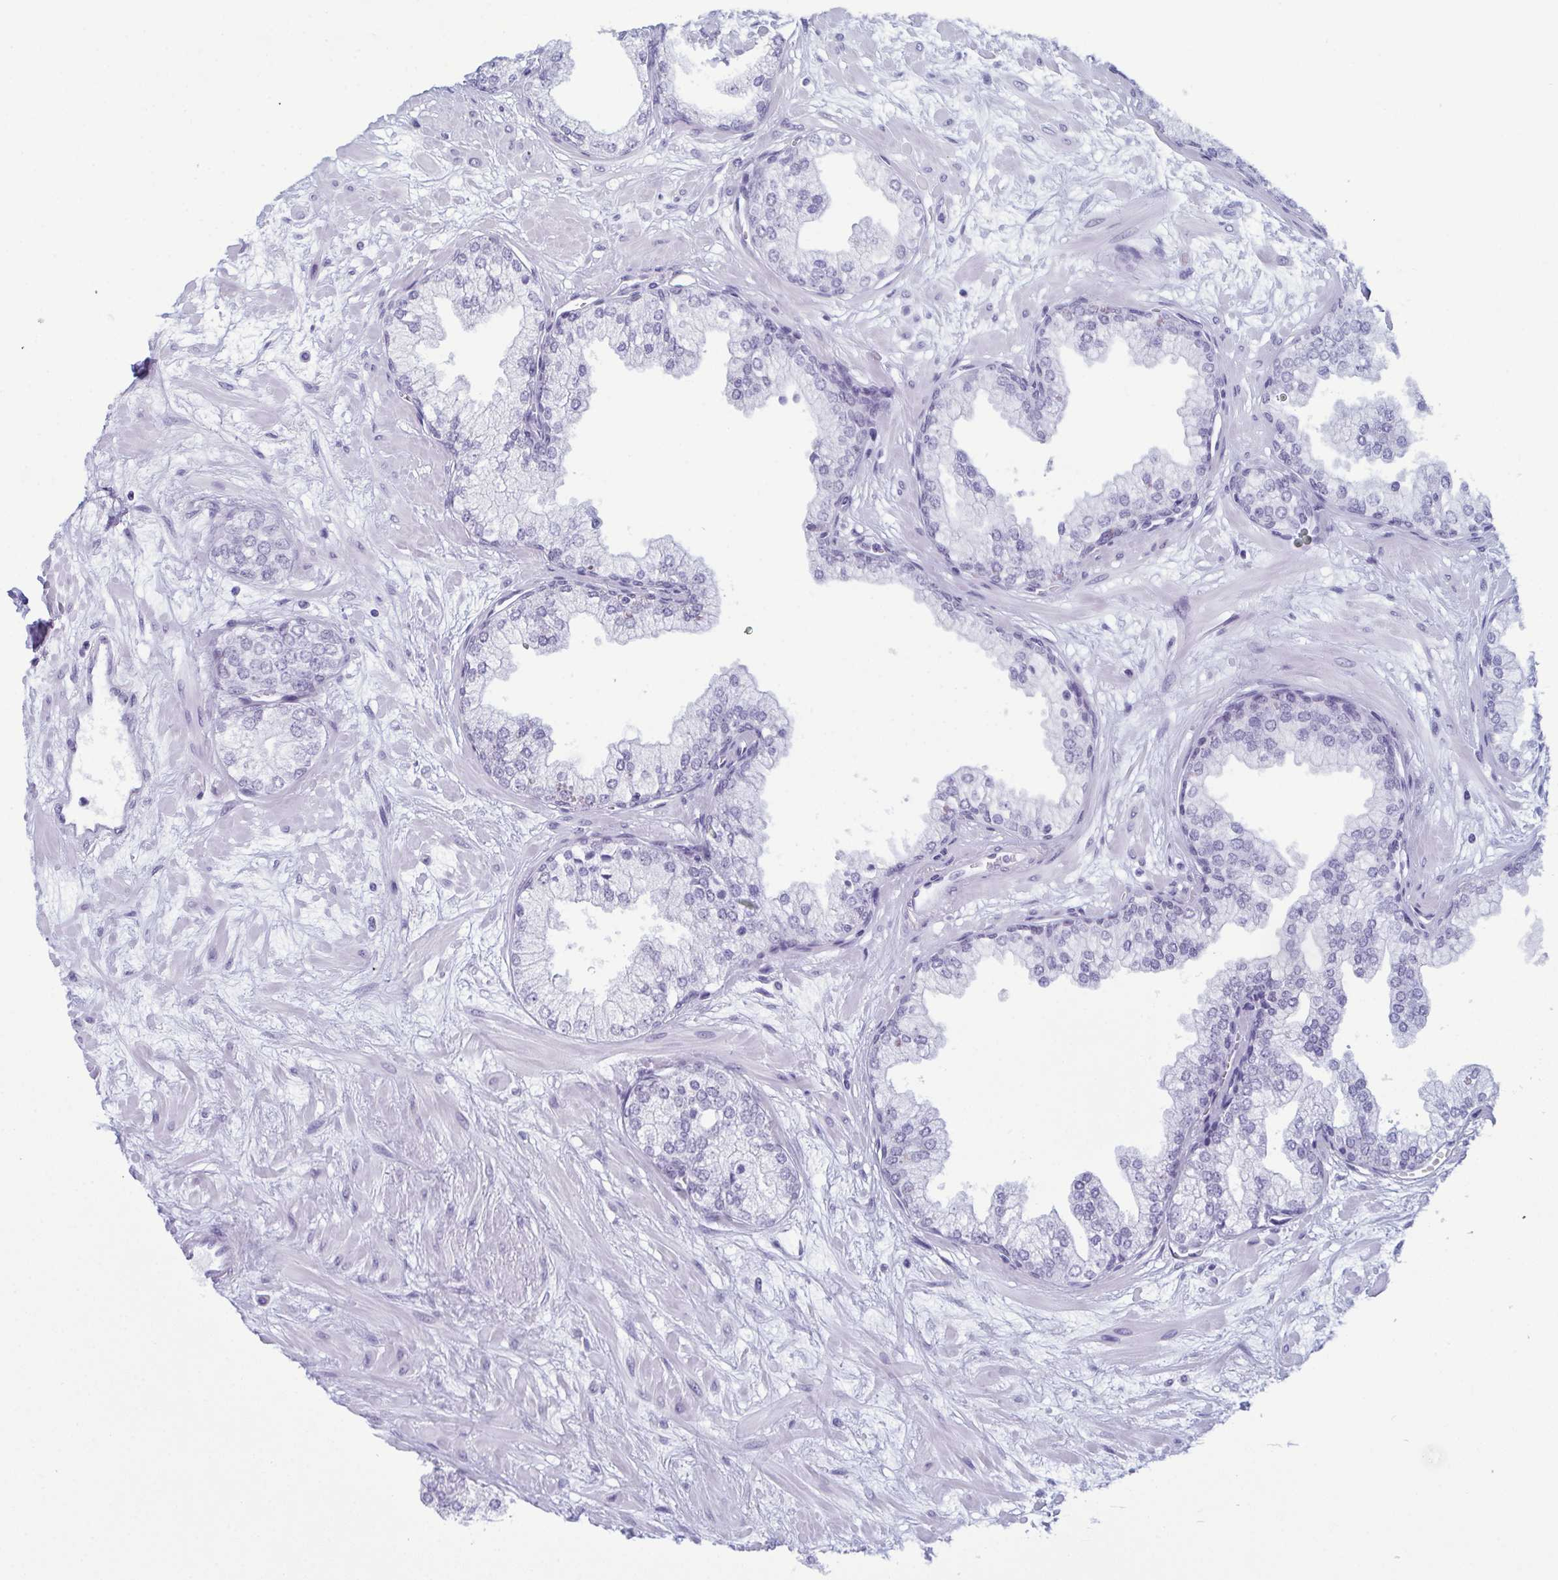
{"staining": {"intensity": "negative", "quantity": "none", "location": "none"}, "tissue": "prostate", "cell_type": "Glandular cells", "image_type": "normal", "snomed": [{"axis": "morphology", "description": "Normal tissue, NOS"}, {"axis": "topography", "description": "Prostate"}, {"axis": "topography", "description": "Peripheral nerve tissue"}], "caption": "Immunohistochemistry (IHC) histopathology image of benign human prostate stained for a protein (brown), which displays no expression in glandular cells.", "gene": "RBM7", "patient": {"sex": "male", "age": 61}}